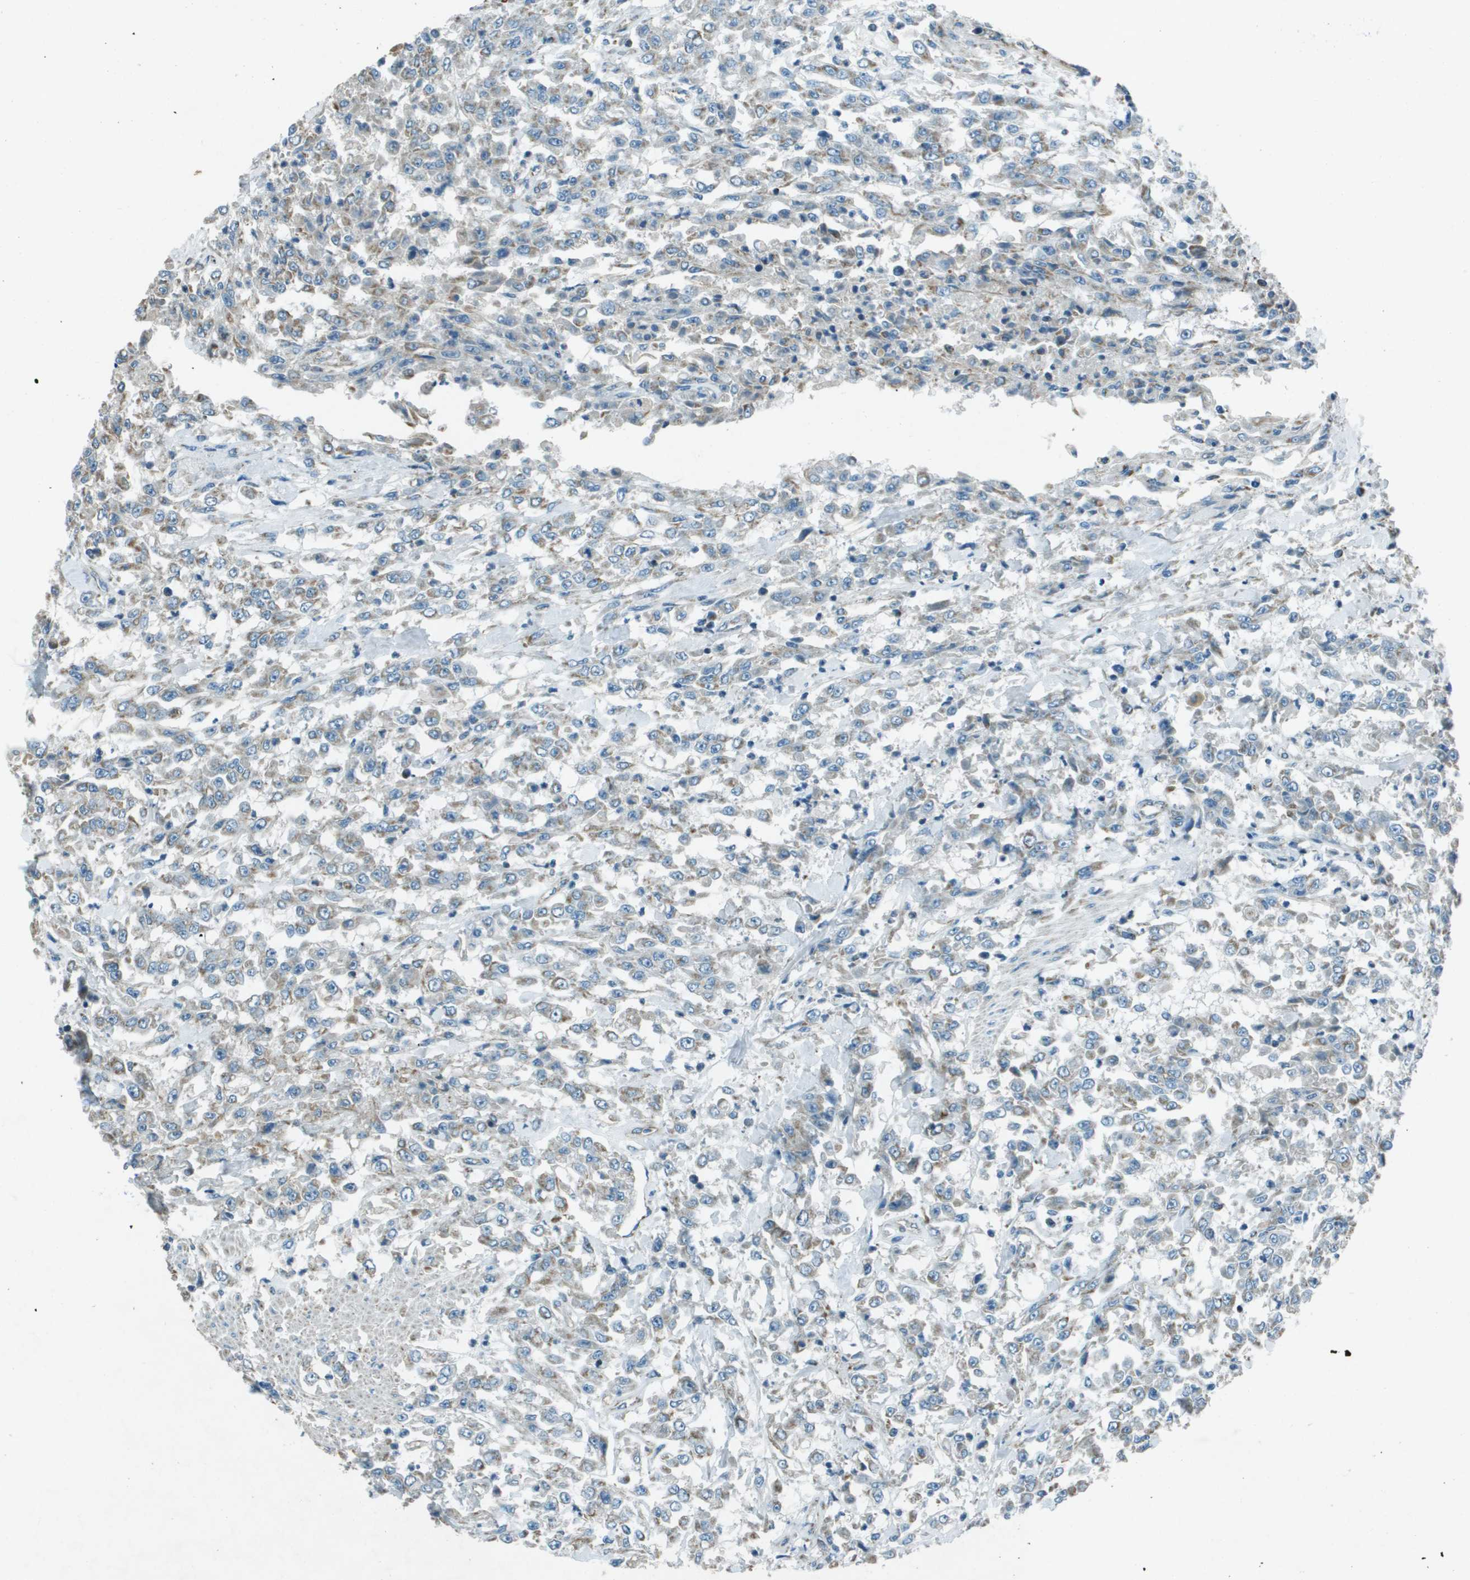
{"staining": {"intensity": "weak", "quantity": "25%-75%", "location": "cytoplasmic/membranous"}, "tissue": "urothelial cancer", "cell_type": "Tumor cells", "image_type": "cancer", "snomed": [{"axis": "morphology", "description": "Urothelial carcinoma, High grade"}, {"axis": "topography", "description": "Urinary bladder"}], "caption": "Protein staining of urothelial cancer tissue exhibits weak cytoplasmic/membranous staining in approximately 25%-75% of tumor cells.", "gene": "MIGA1", "patient": {"sex": "male", "age": 46}}